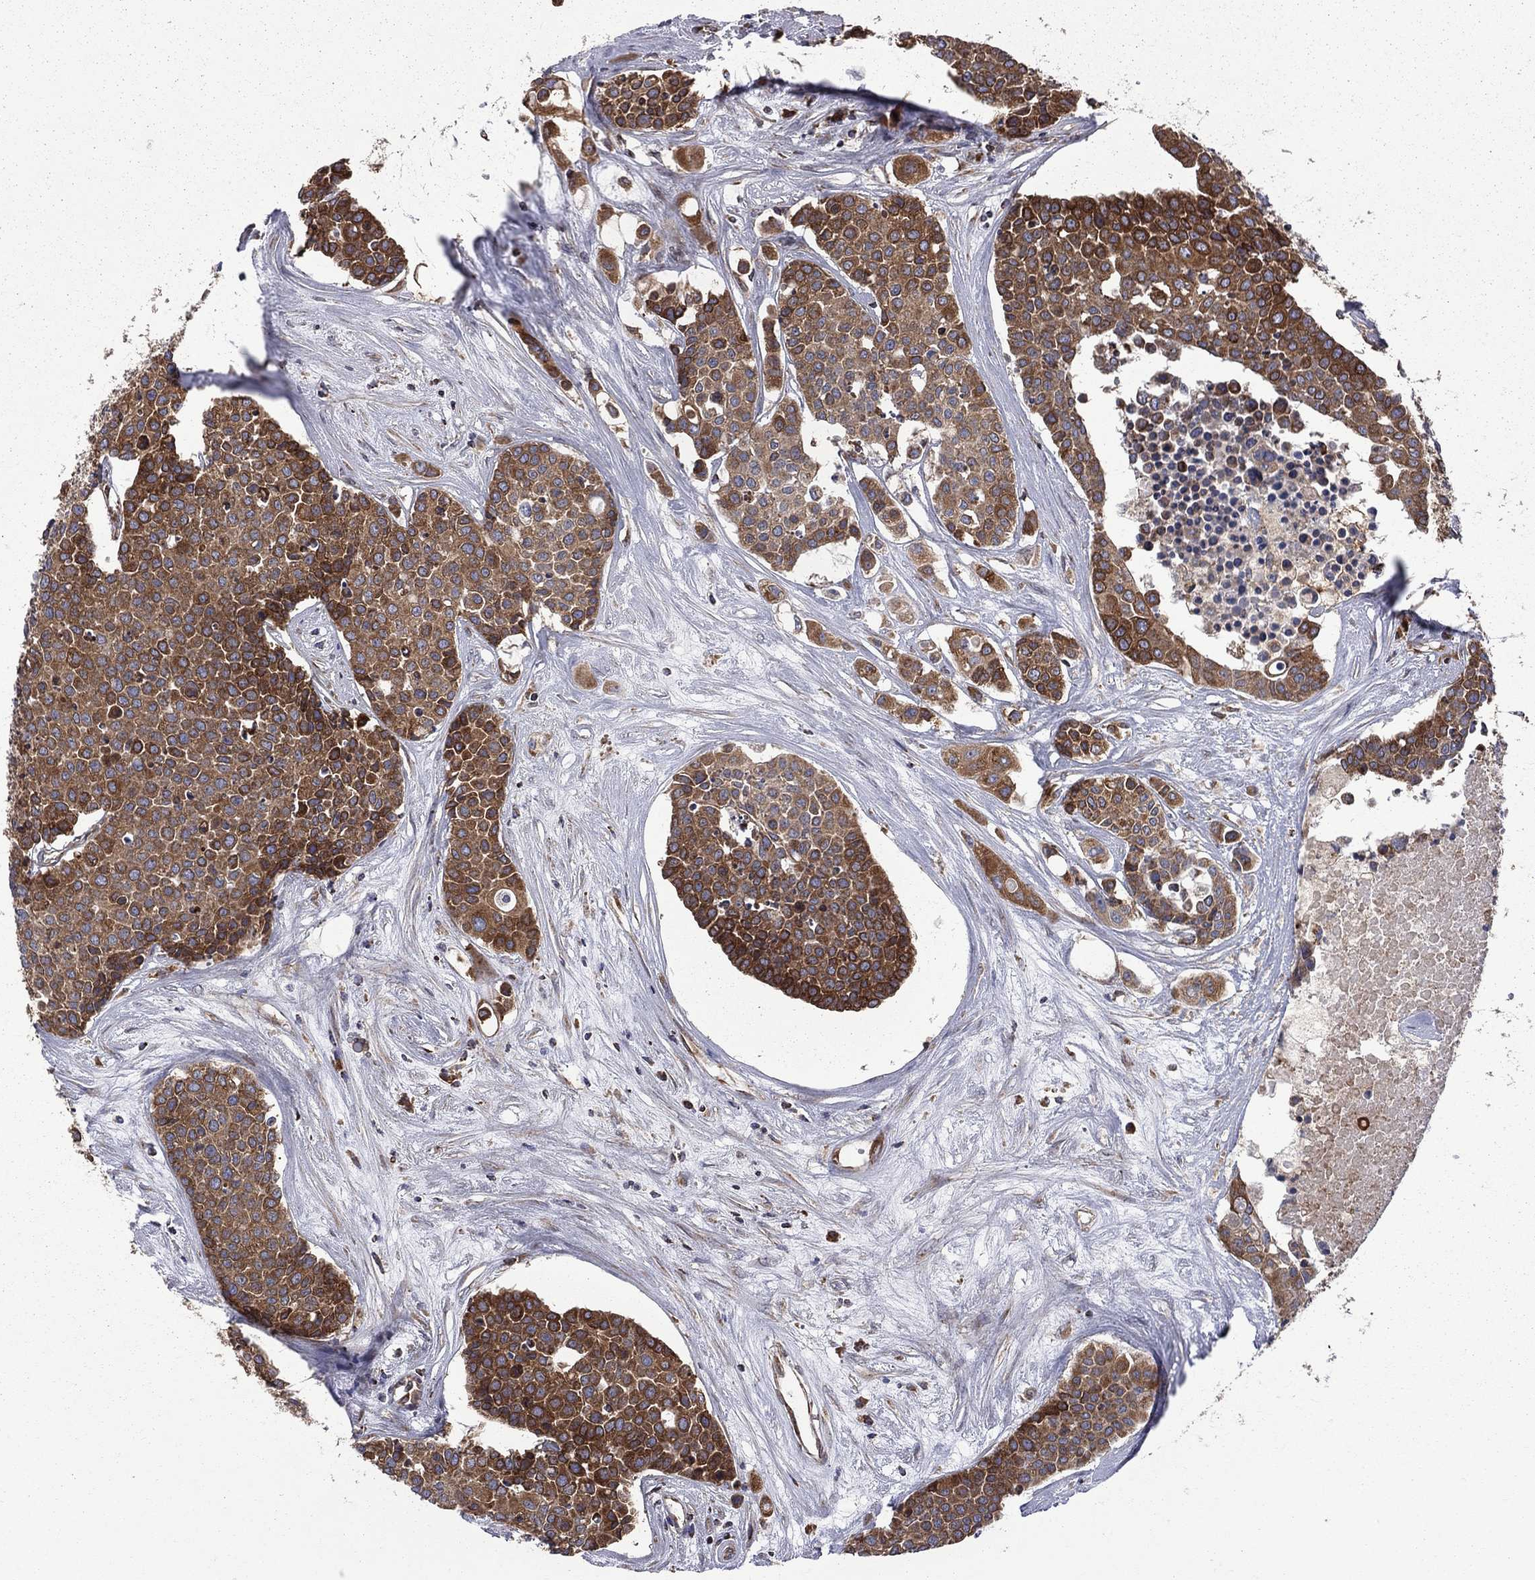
{"staining": {"intensity": "strong", "quantity": "25%-75%", "location": "cytoplasmic/membranous"}, "tissue": "carcinoid", "cell_type": "Tumor cells", "image_type": "cancer", "snomed": [{"axis": "morphology", "description": "Carcinoid, malignant, NOS"}, {"axis": "topography", "description": "Colon"}], "caption": "IHC micrograph of human malignant carcinoid stained for a protein (brown), which exhibits high levels of strong cytoplasmic/membranous positivity in about 25%-75% of tumor cells.", "gene": "CLPTM1", "patient": {"sex": "male", "age": 81}}